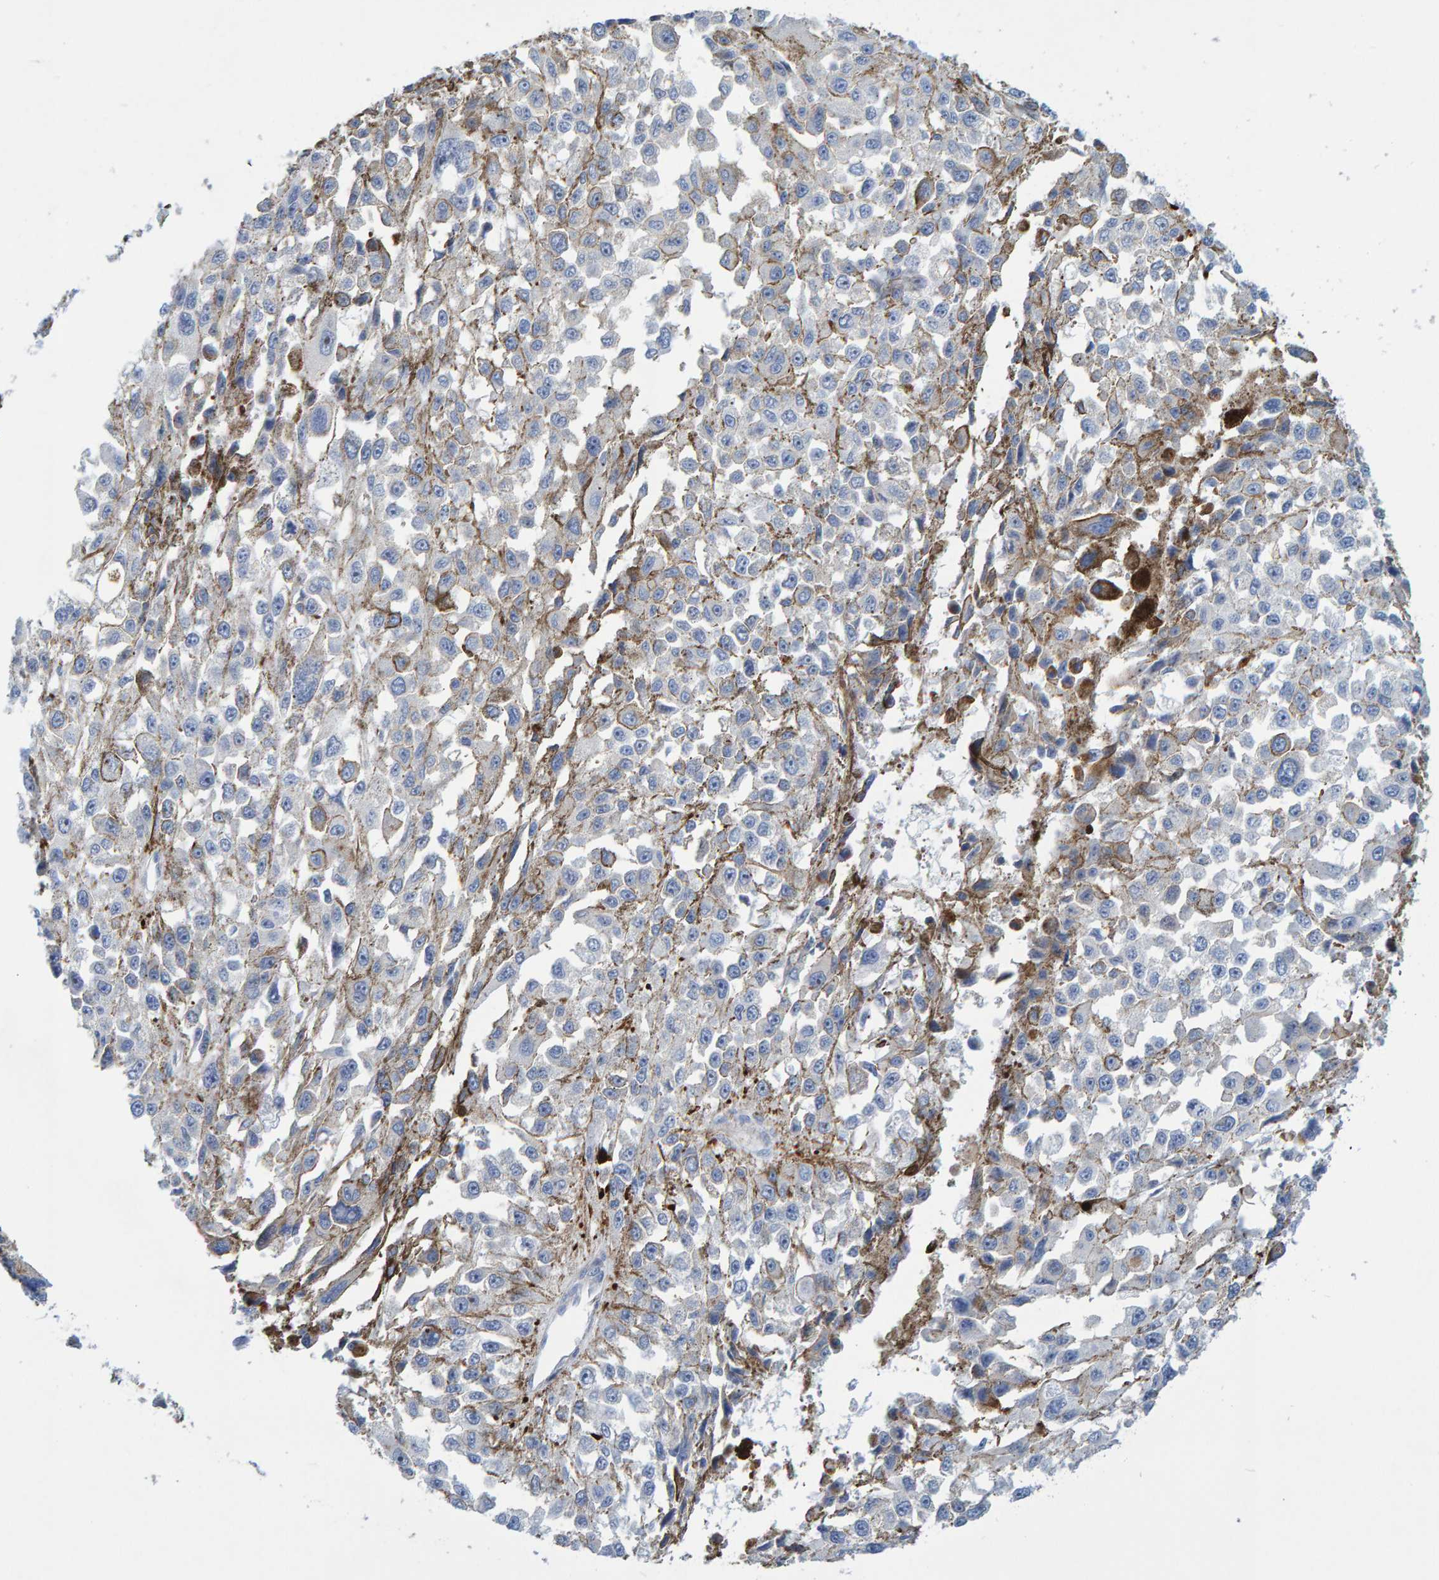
{"staining": {"intensity": "negative", "quantity": "none", "location": "none"}, "tissue": "melanoma", "cell_type": "Tumor cells", "image_type": "cancer", "snomed": [{"axis": "morphology", "description": "Malignant melanoma, Metastatic site"}, {"axis": "topography", "description": "Lymph node"}], "caption": "Immunohistochemistry micrograph of neoplastic tissue: melanoma stained with DAB (3,3'-diaminobenzidine) shows no significant protein expression in tumor cells.", "gene": "POLG2", "patient": {"sex": "male", "age": 59}}